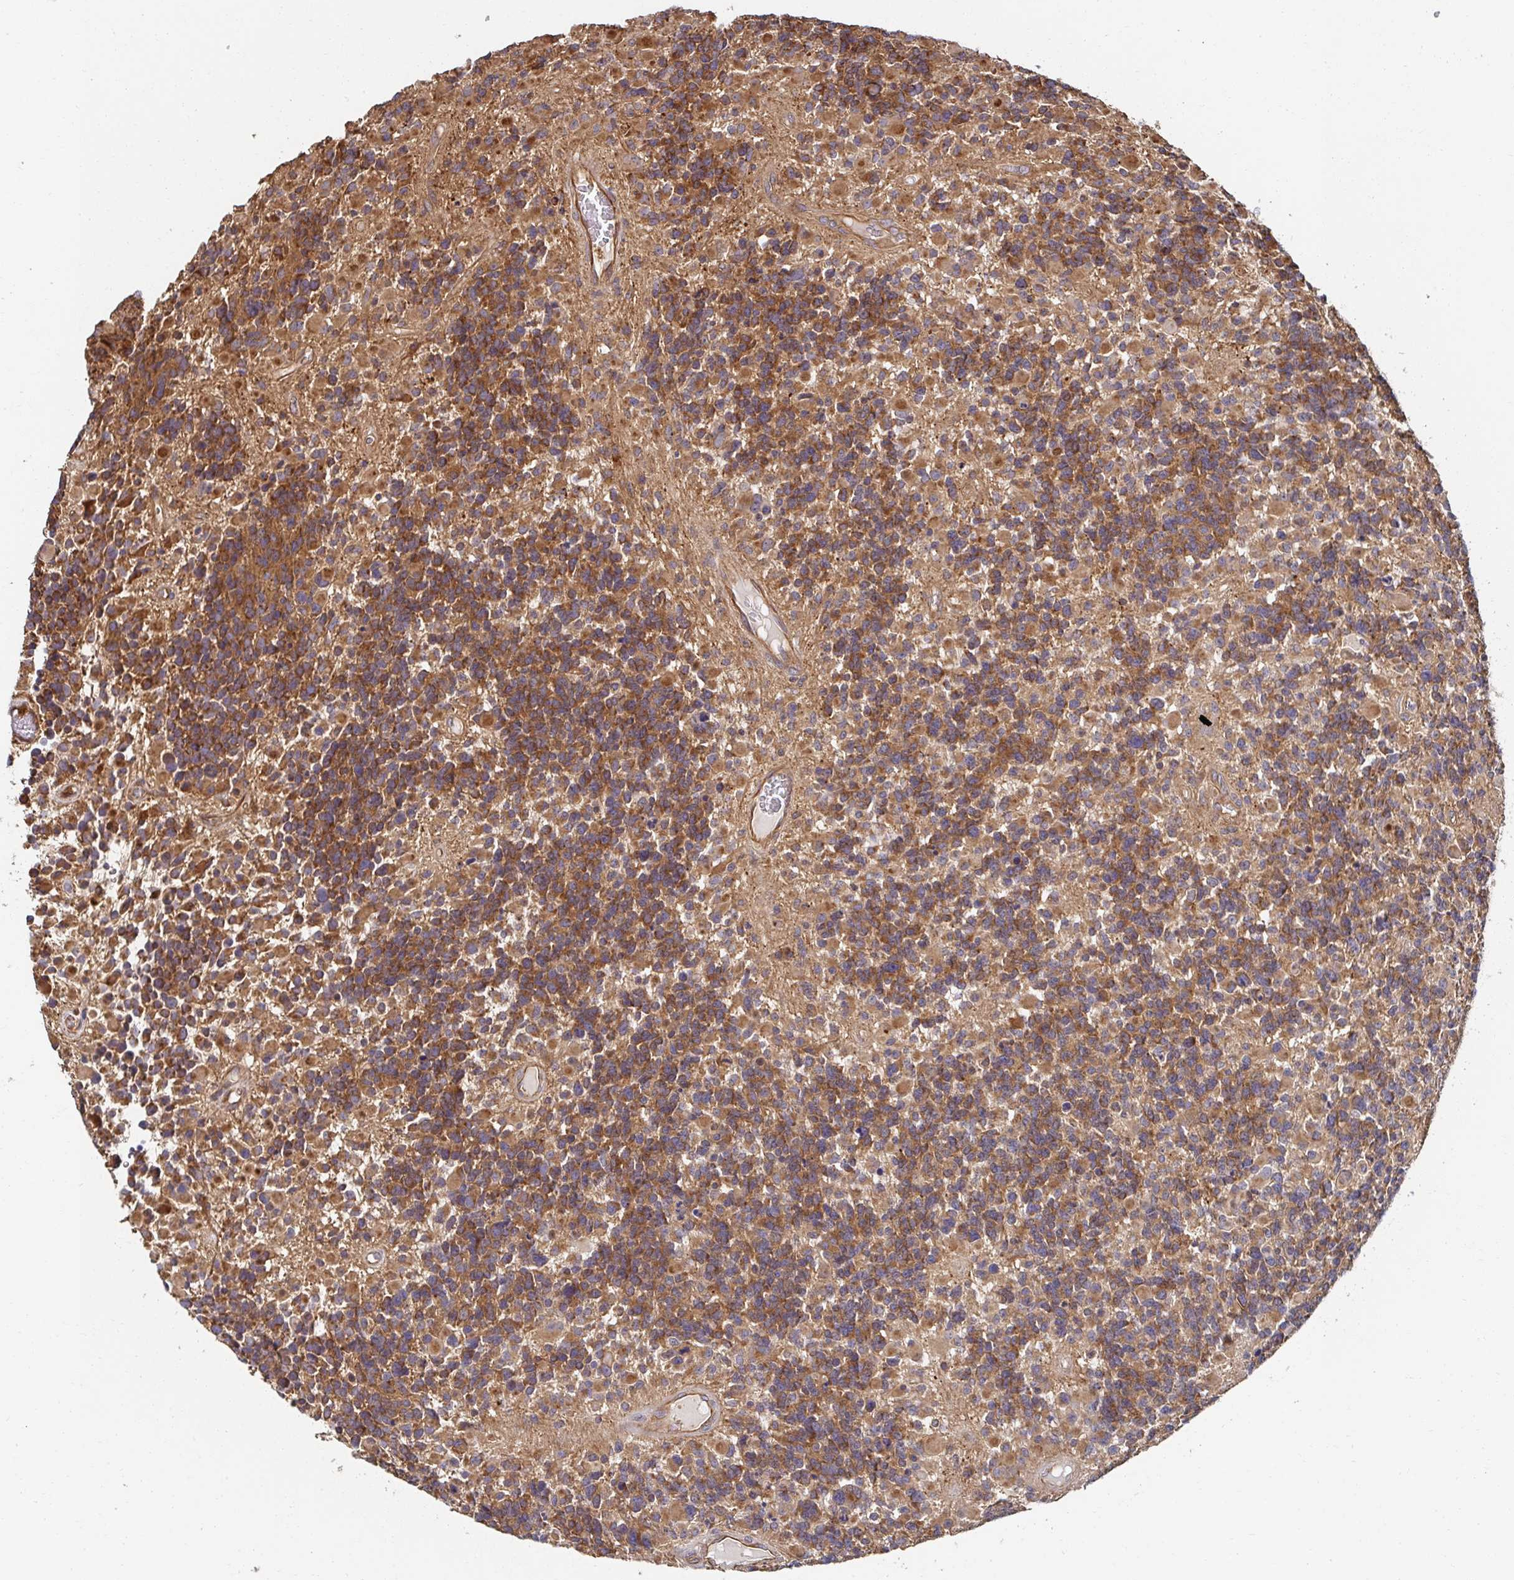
{"staining": {"intensity": "moderate", "quantity": "25%-75%", "location": "cytoplasmic/membranous"}, "tissue": "glioma", "cell_type": "Tumor cells", "image_type": "cancer", "snomed": [{"axis": "morphology", "description": "Glioma, malignant, High grade"}, {"axis": "topography", "description": "Brain"}], "caption": "High-power microscopy captured an immunohistochemistry (IHC) micrograph of glioma, revealing moderate cytoplasmic/membranous expression in approximately 25%-75% of tumor cells. (Stains: DAB in brown, nuclei in blue, Microscopy: brightfield microscopy at high magnification).", "gene": "APBB1", "patient": {"sex": "female", "age": 40}}